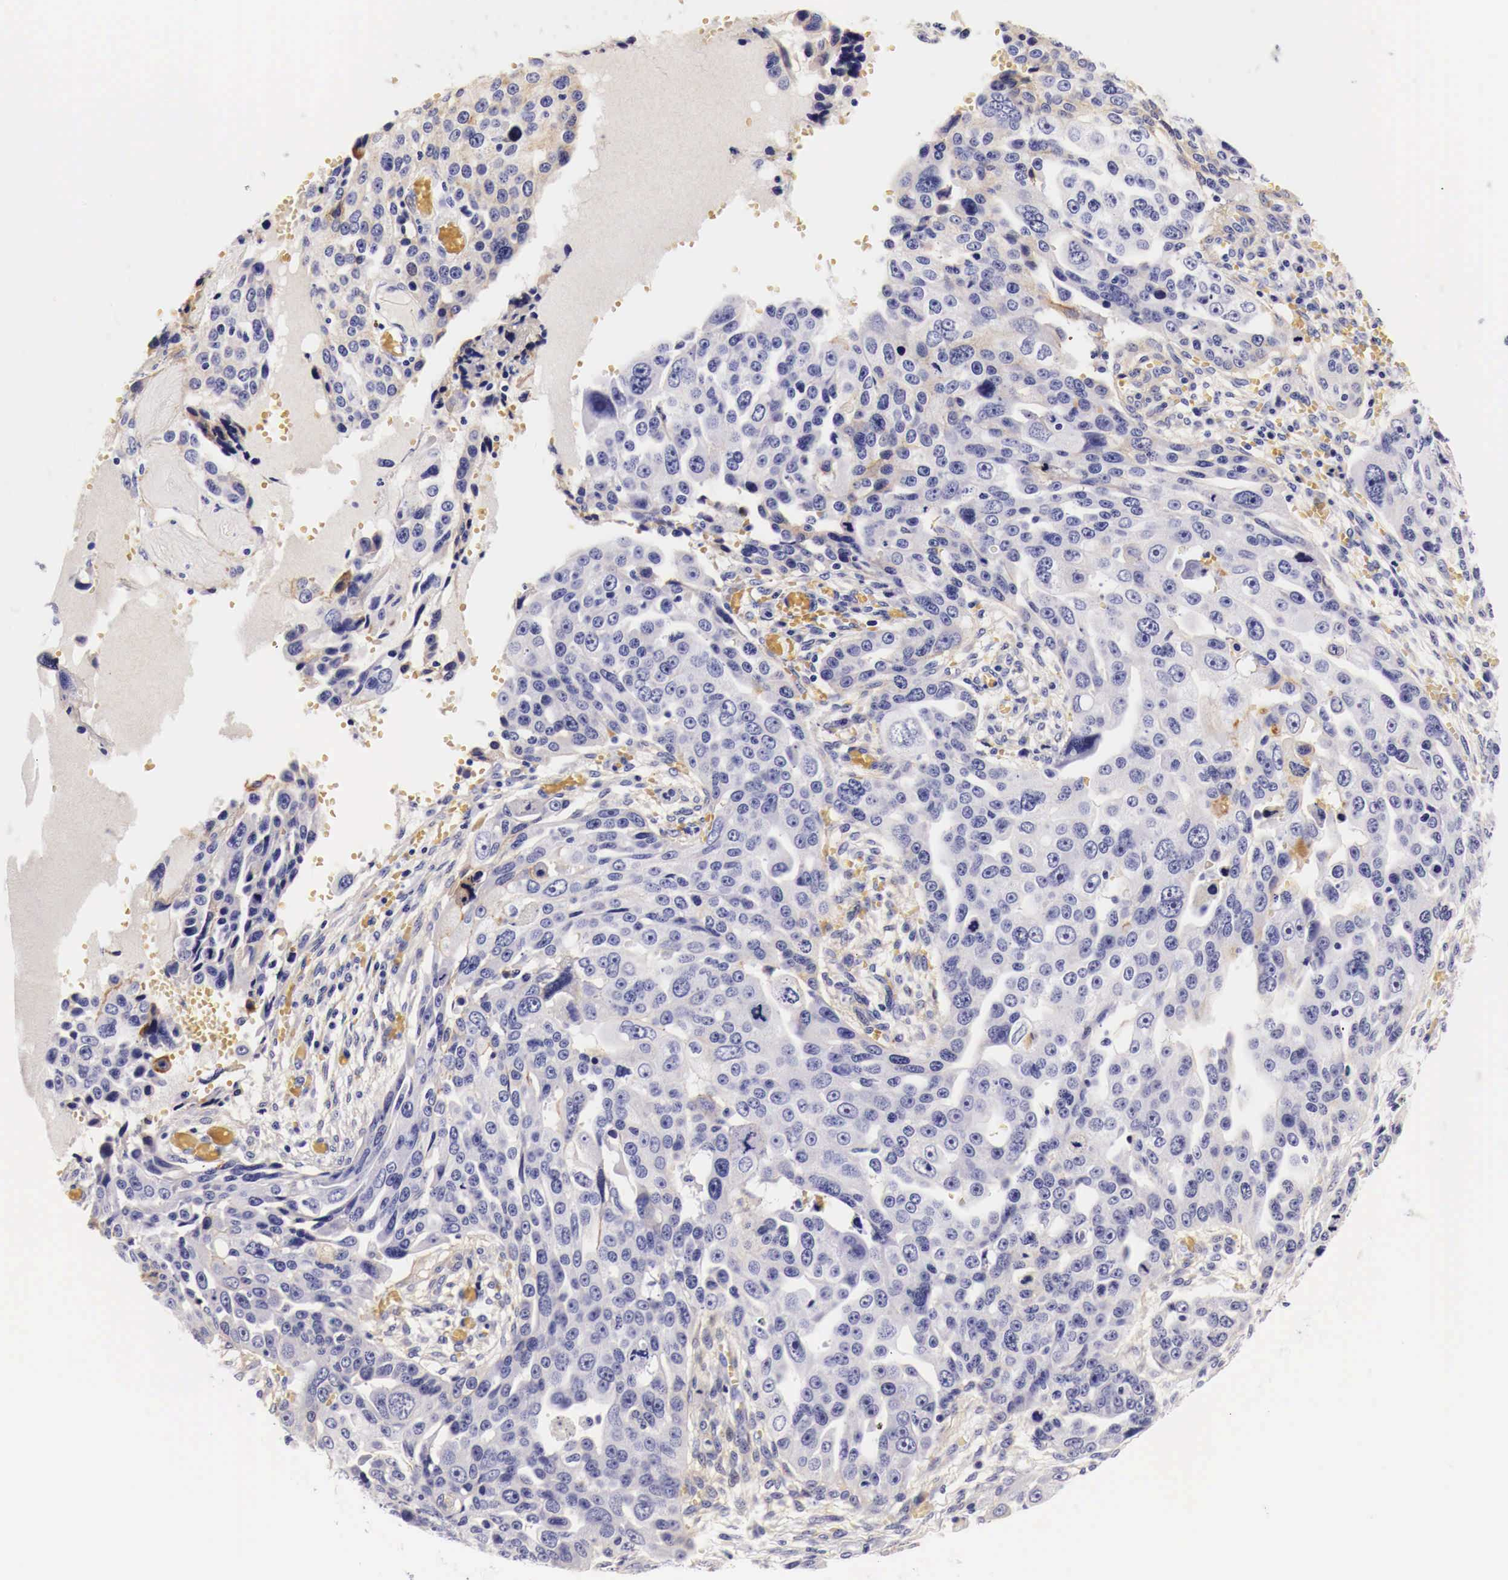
{"staining": {"intensity": "negative", "quantity": "none", "location": "none"}, "tissue": "ovarian cancer", "cell_type": "Tumor cells", "image_type": "cancer", "snomed": [{"axis": "morphology", "description": "Carcinoma, endometroid"}, {"axis": "topography", "description": "Ovary"}], "caption": "Tumor cells are negative for protein expression in human endometroid carcinoma (ovarian).", "gene": "EGFR", "patient": {"sex": "female", "age": 75}}